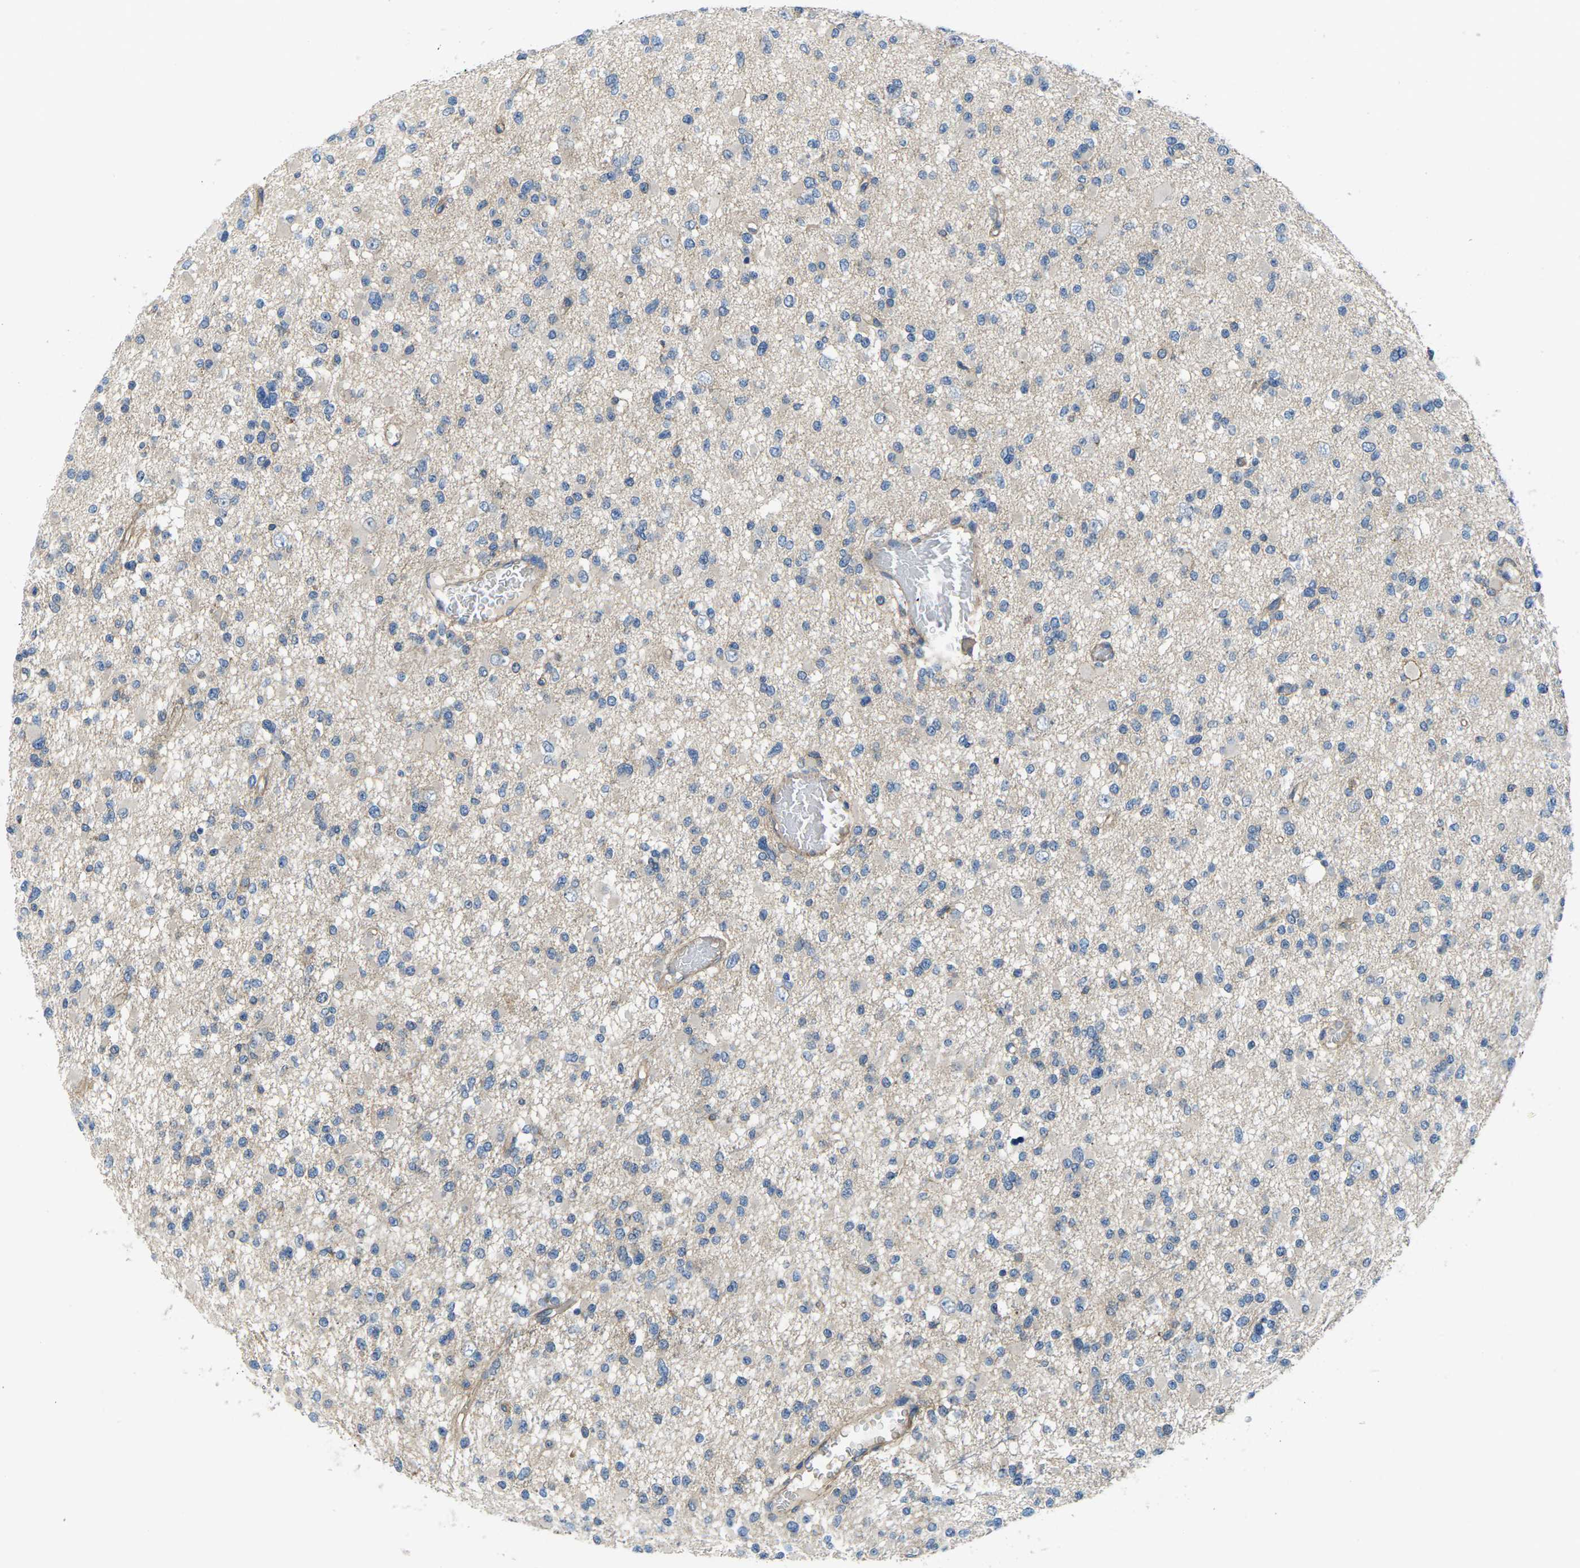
{"staining": {"intensity": "weak", "quantity": "<25%", "location": "cytoplasmic/membranous"}, "tissue": "glioma", "cell_type": "Tumor cells", "image_type": "cancer", "snomed": [{"axis": "morphology", "description": "Glioma, malignant, Low grade"}, {"axis": "topography", "description": "Brain"}], "caption": "Glioma was stained to show a protein in brown. There is no significant positivity in tumor cells.", "gene": "CTNND1", "patient": {"sex": "female", "age": 22}}